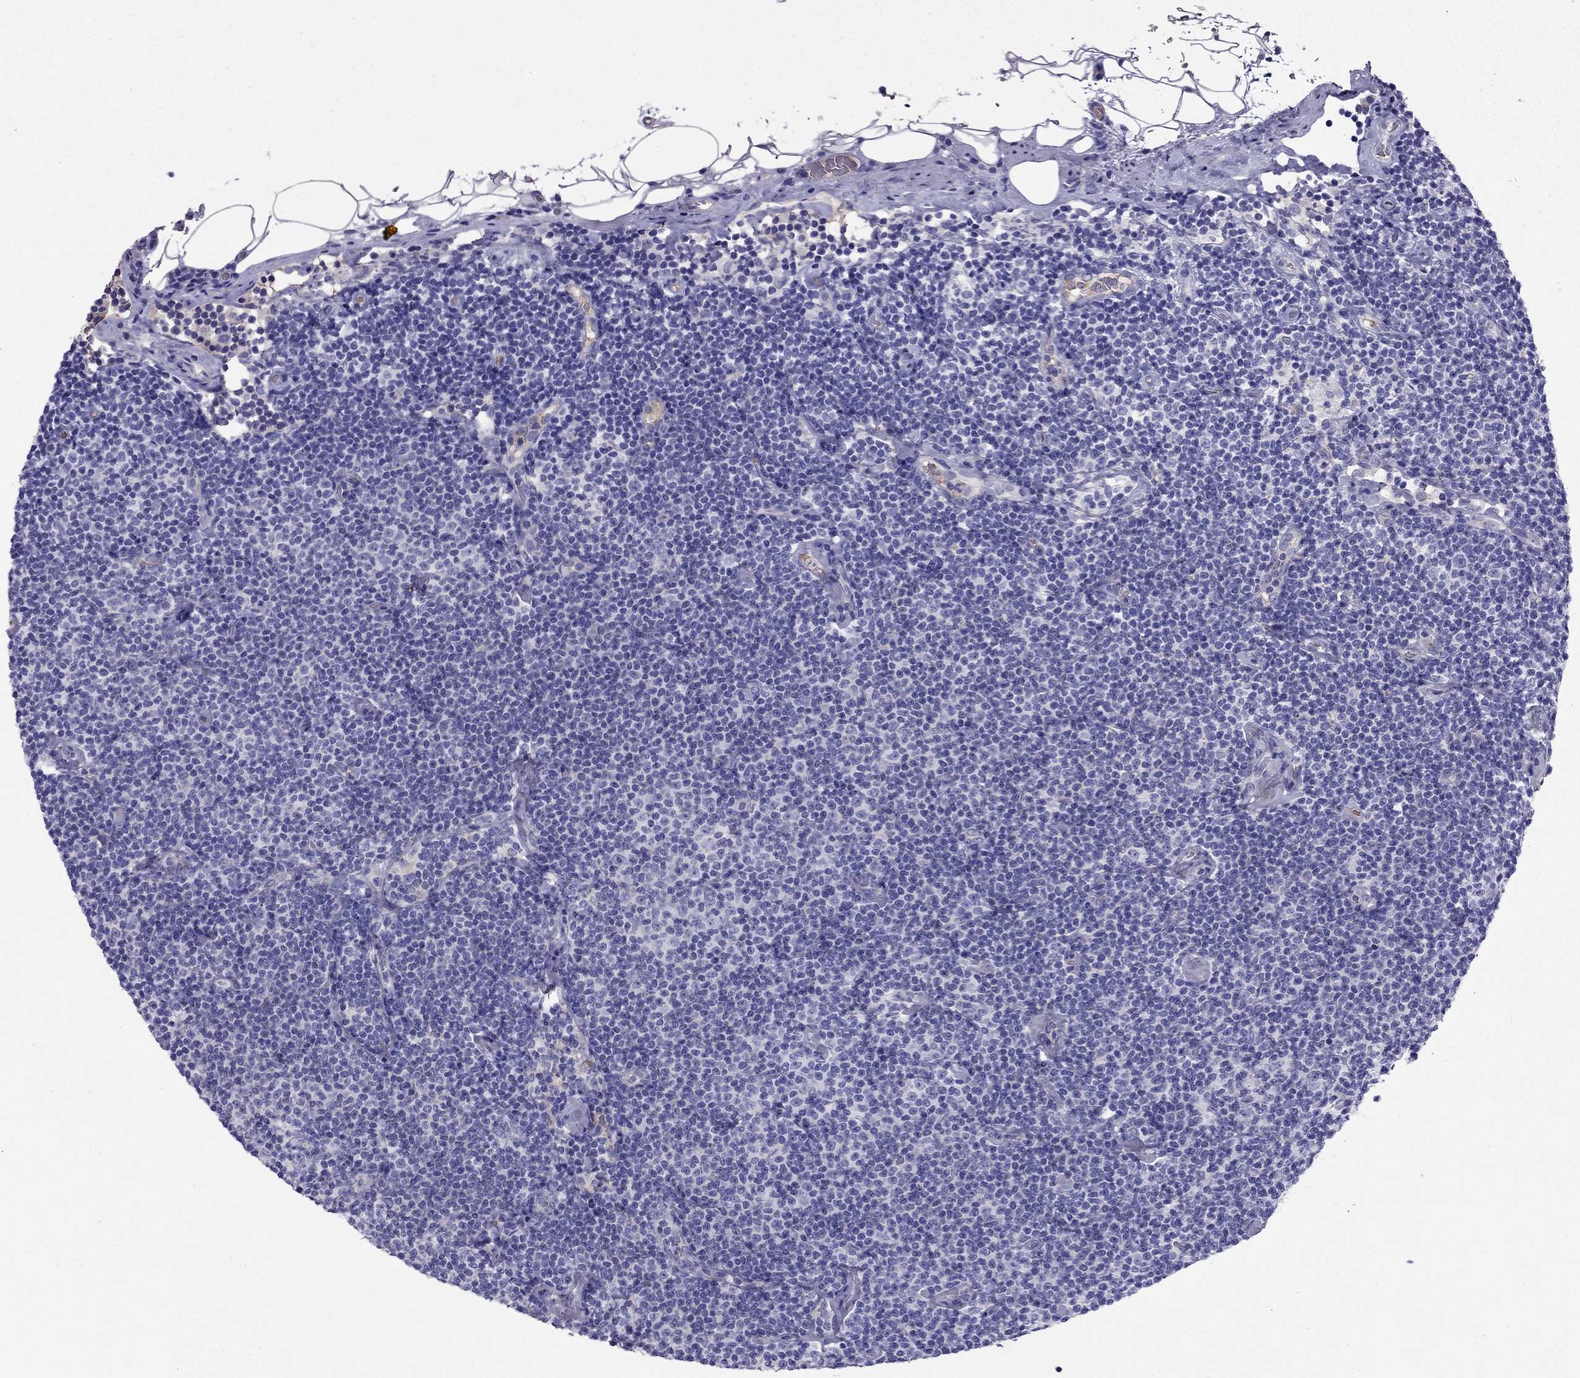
{"staining": {"intensity": "negative", "quantity": "none", "location": "none"}, "tissue": "lymphoma", "cell_type": "Tumor cells", "image_type": "cancer", "snomed": [{"axis": "morphology", "description": "Malignant lymphoma, non-Hodgkin's type, Low grade"}, {"axis": "topography", "description": "Lymph node"}], "caption": "High magnification brightfield microscopy of lymphoma stained with DAB (3,3'-diaminobenzidine) (brown) and counterstained with hematoxylin (blue): tumor cells show no significant staining.", "gene": "TBC1D21", "patient": {"sex": "male", "age": 81}}